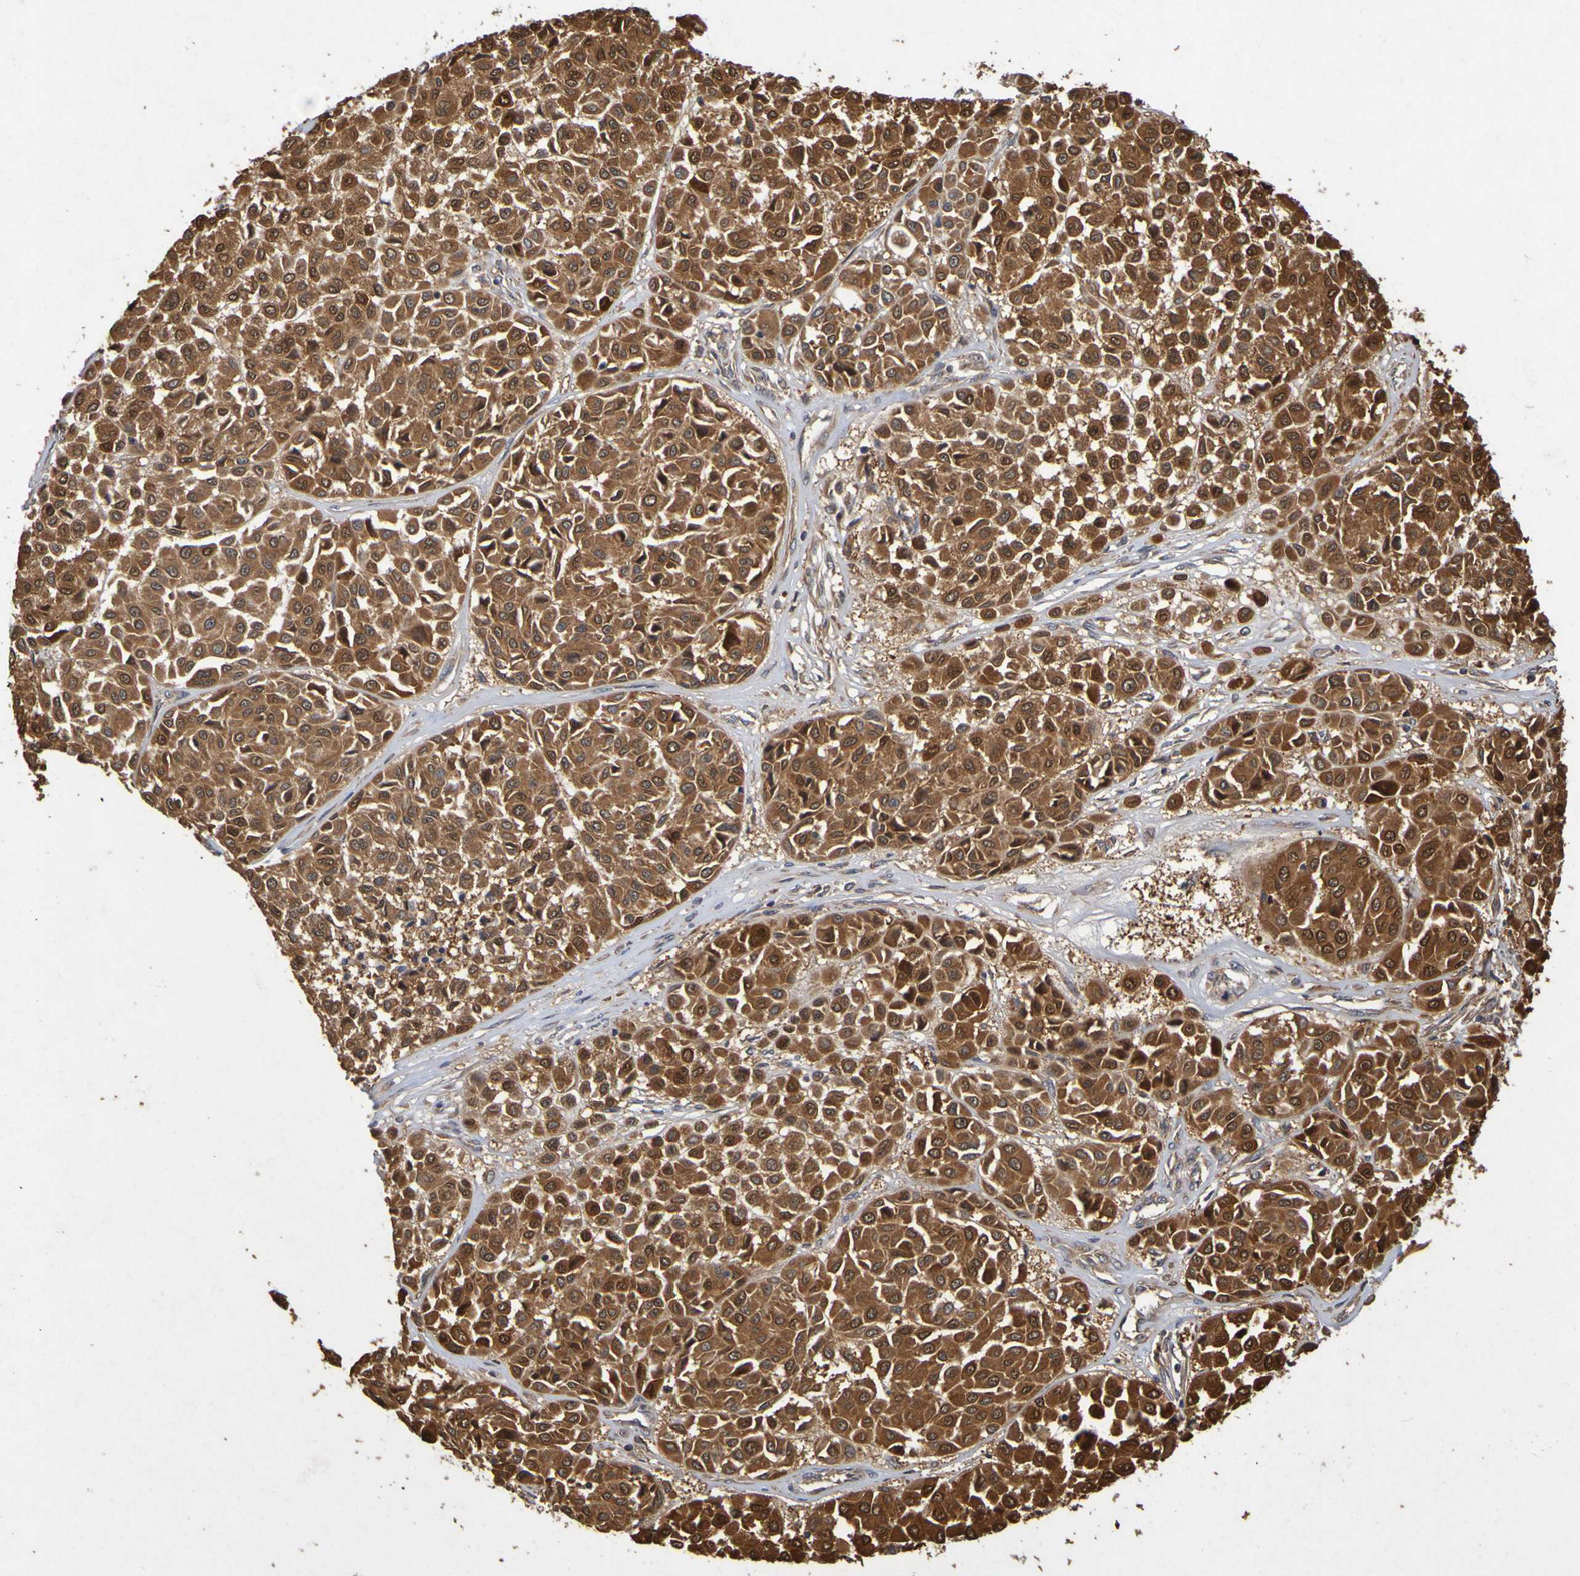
{"staining": {"intensity": "strong", "quantity": ">75%", "location": "cytoplasmic/membranous,nuclear"}, "tissue": "melanoma", "cell_type": "Tumor cells", "image_type": "cancer", "snomed": [{"axis": "morphology", "description": "Malignant melanoma, Metastatic site"}, {"axis": "topography", "description": "Soft tissue"}], "caption": "A histopathology image showing strong cytoplasmic/membranous and nuclear expression in approximately >75% of tumor cells in malignant melanoma (metastatic site), as visualized by brown immunohistochemical staining.", "gene": "OCRL", "patient": {"sex": "male", "age": 41}}